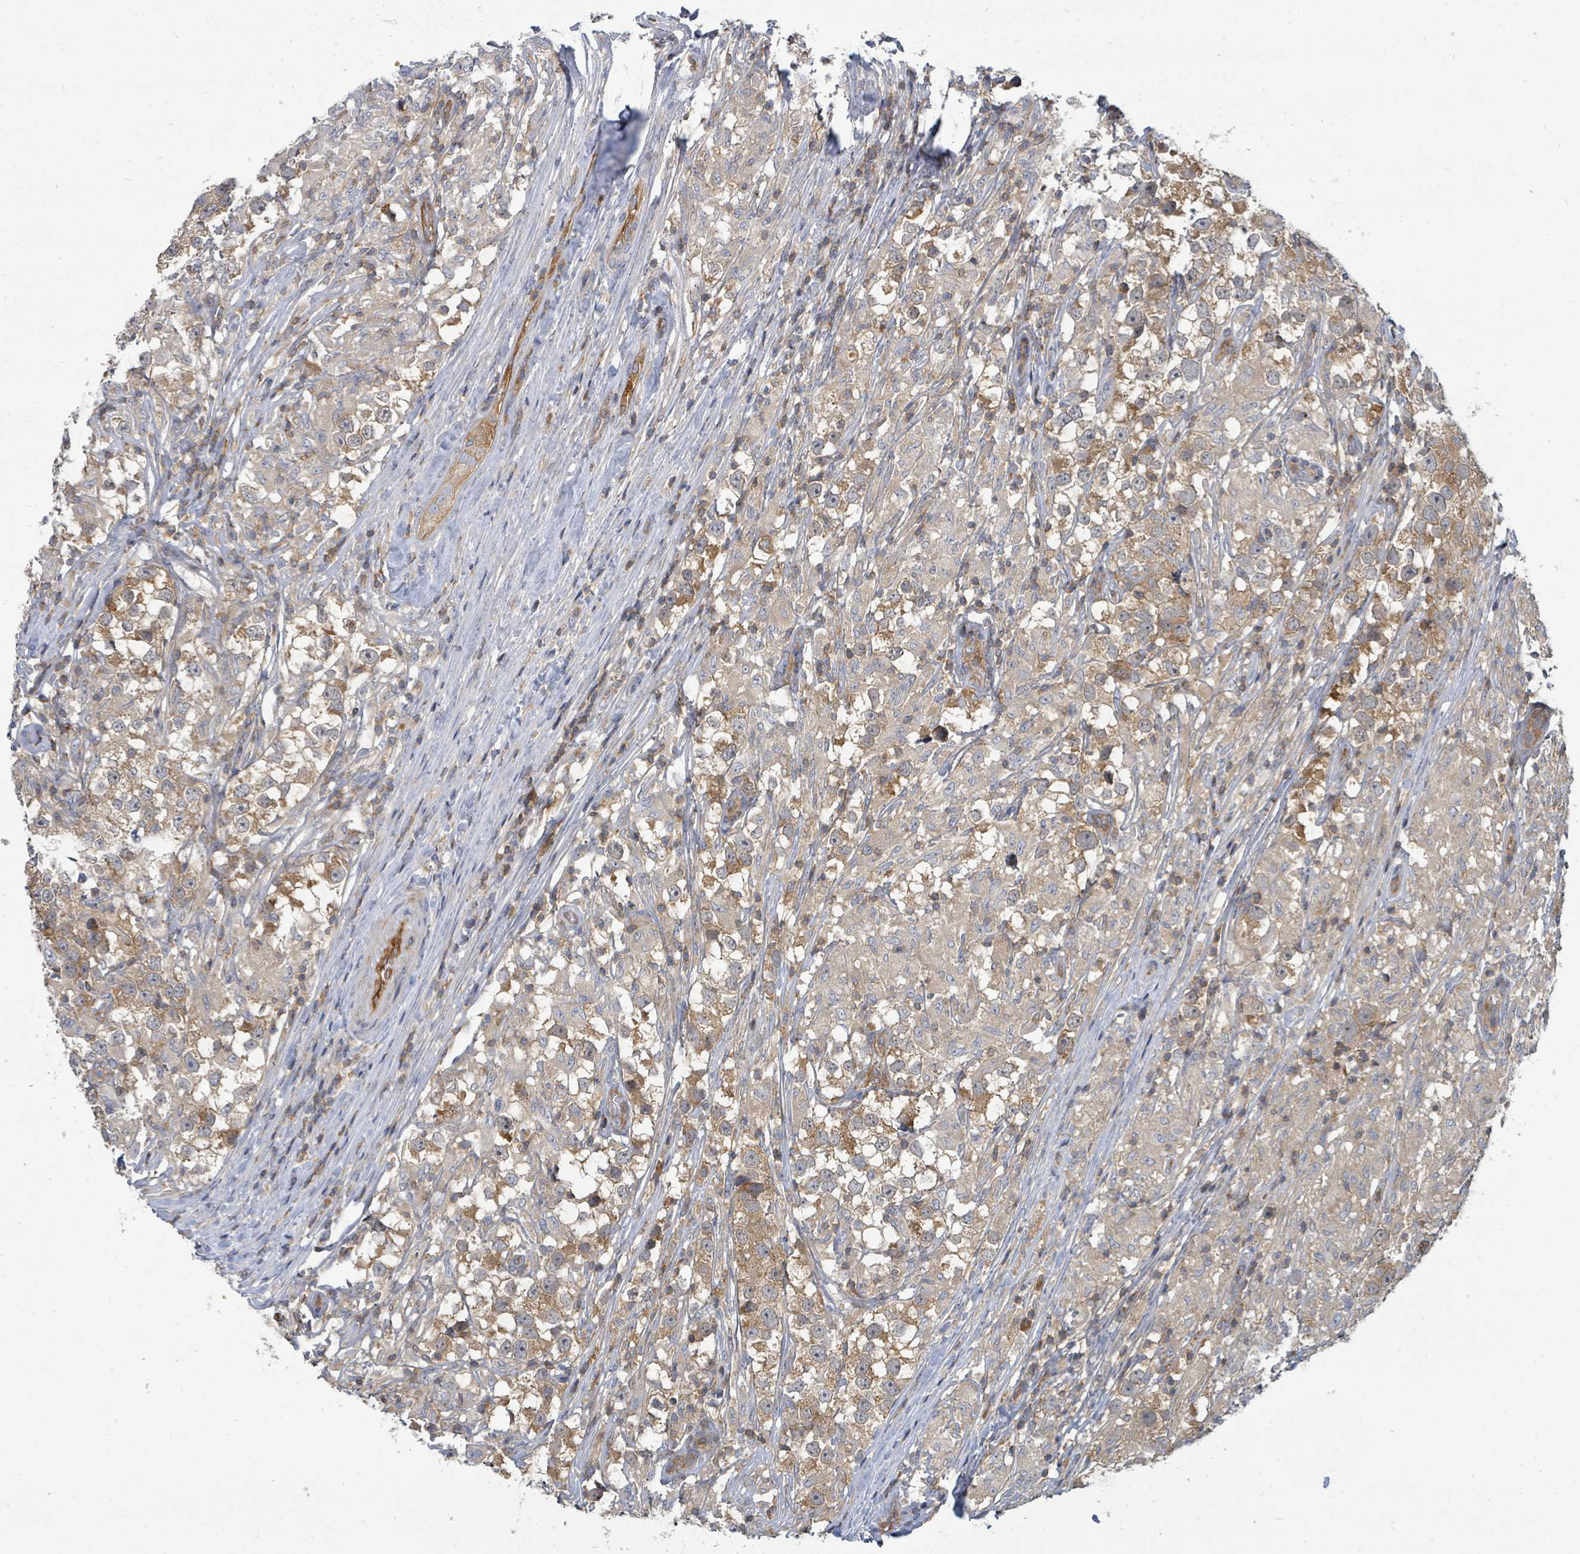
{"staining": {"intensity": "moderate", "quantity": ">75%", "location": "cytoplasmic/membranous"}, "tissue": "testis cancer", "cell_type": "Tumor cells", "image_type": "cancer", "snomed": [{"axis": "morphology", "description": "Seminoma, NOS"}, {"axis": "topography", "description": "Testis"}], "caption": "Testis seminoma stained with a brown dye exhibits moderate cytoplasmic/membranous positive expression in about >75% of tumor cells.", "gene": "BOLA2B", "patient": {"sex": "male", "age": 46}}